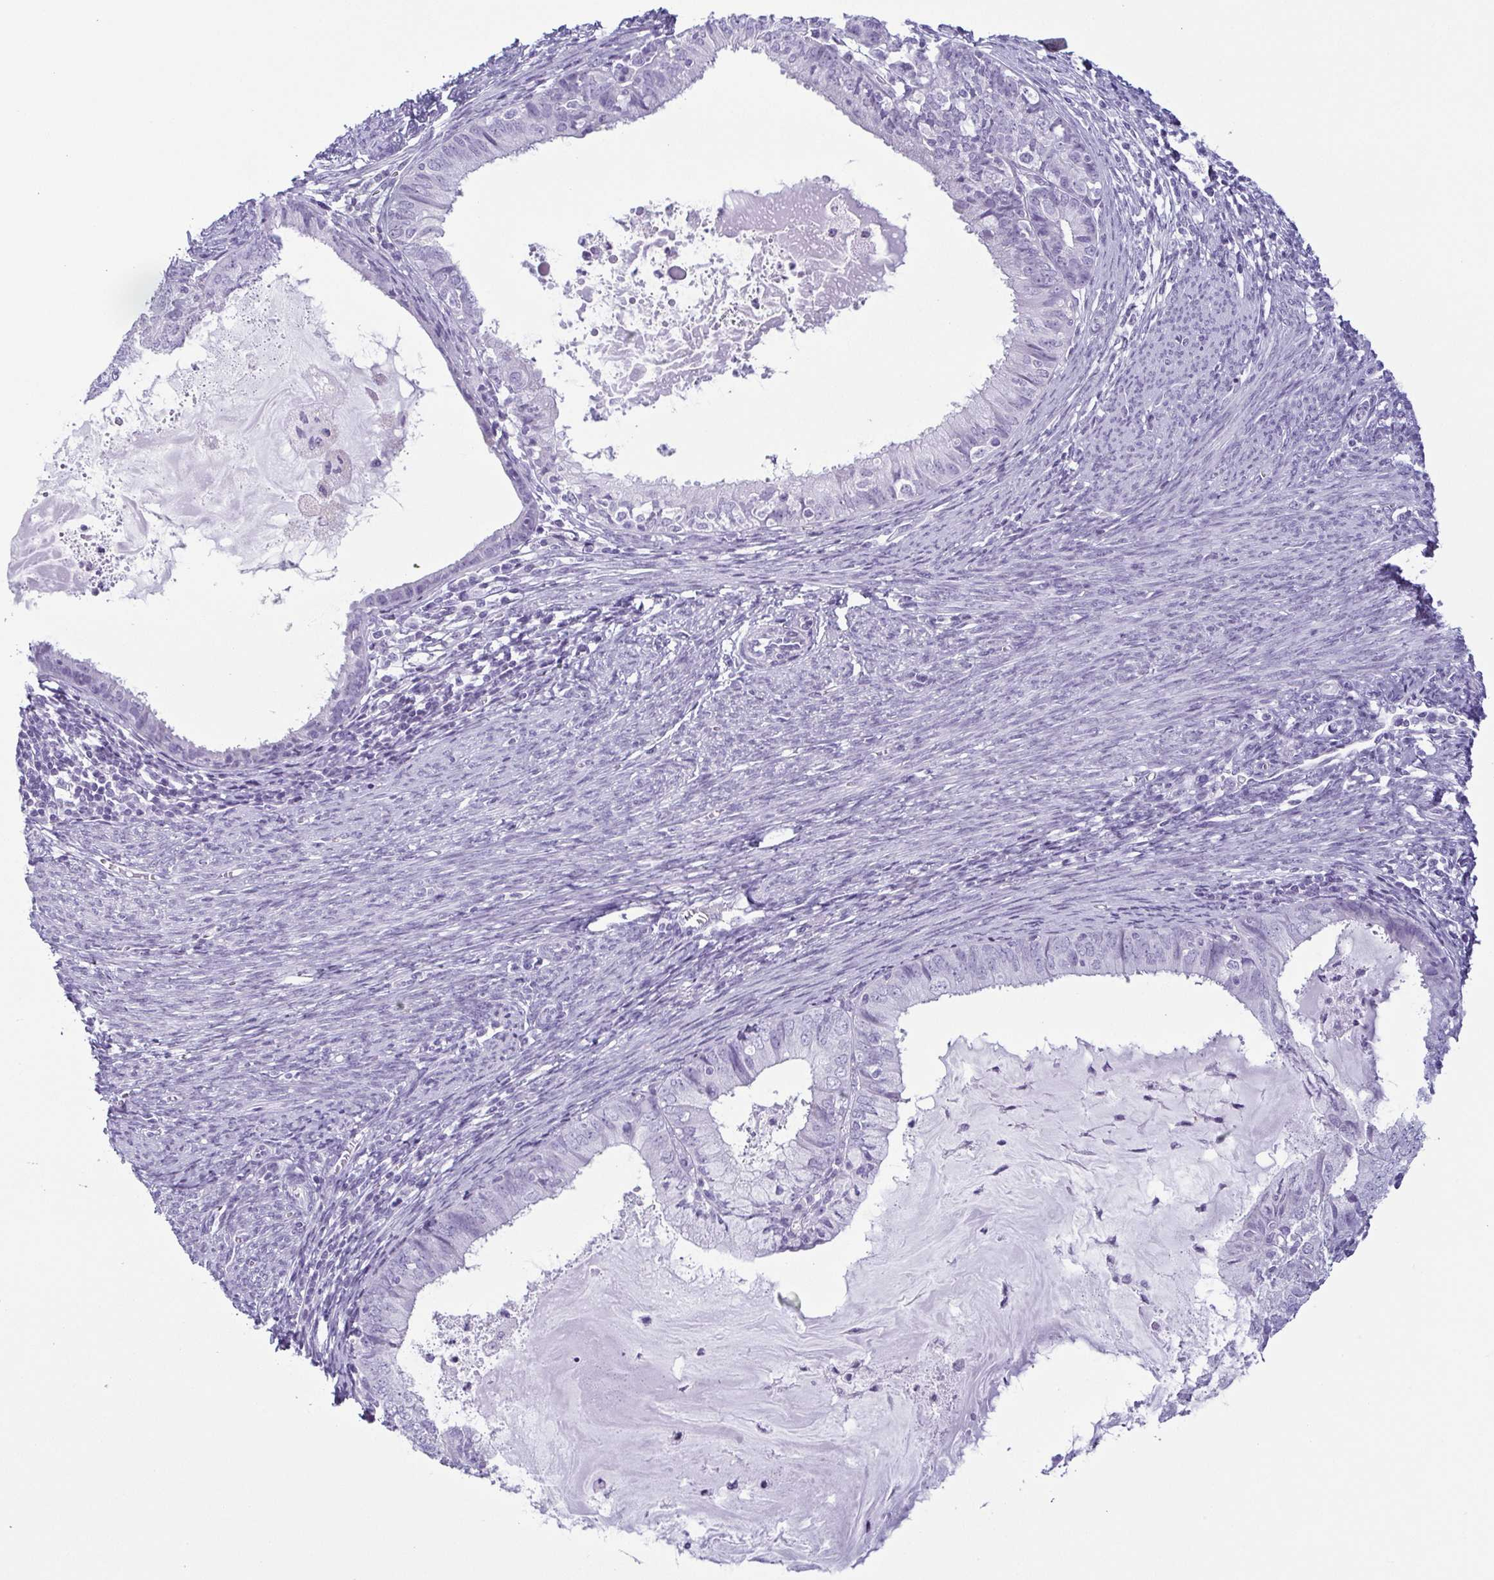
{"staining": {"intensity": "negative", "quantity": "none", "location": "none"}, "tissue": "endometrial cancer", "cell_type": "Tumor cells", "image_type": "cancer", "snomed": [{"axis": "morphology", "description": "Adenocarcinoma, NOS"}, {"axis": "topography", "description": "Endometrium"}], "caption": "Photomicrograph shows no significant protein positivity in tumor cells of endometrial adenocarcinoma.", "gene": "KRT78", "patient": {"sex": "female", "age": 57}}